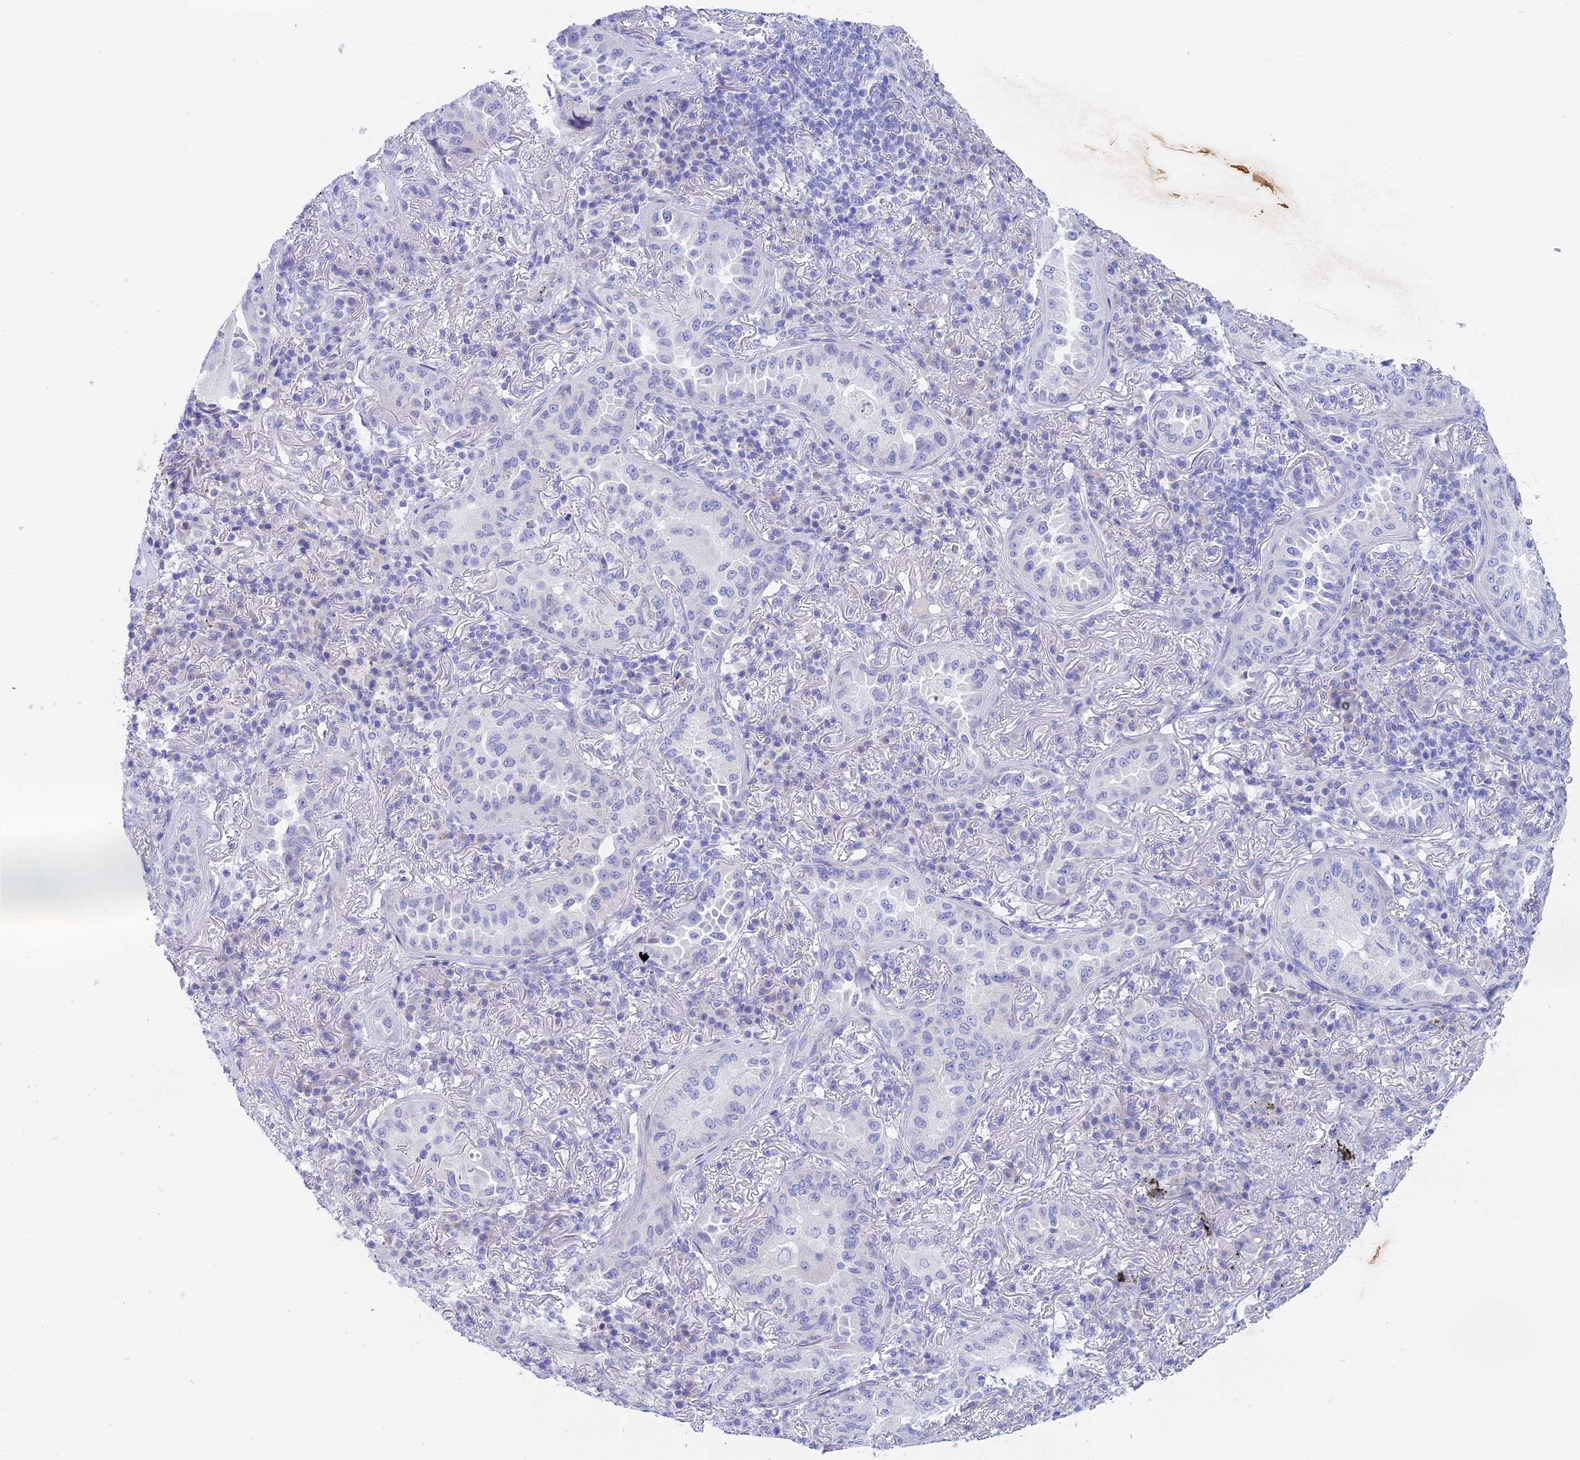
{"staining": {"intensity": "negative", "quantity": "none", "location": "none"}, "tissue": "lung cancer", "cell_type": "Tumor cells", "image_type": "cancer", "snomed": [{"axis": "morphology", "description": "Adenocarcinoma, NOS"}, {"axis": "topography", "description": "Lung"}], "caption": "The image displays no significant staining in tumor cells of adenocarcinoma (lung).", "gene": "BTBD19", "patient": {"sex": "female", "age": 69}}